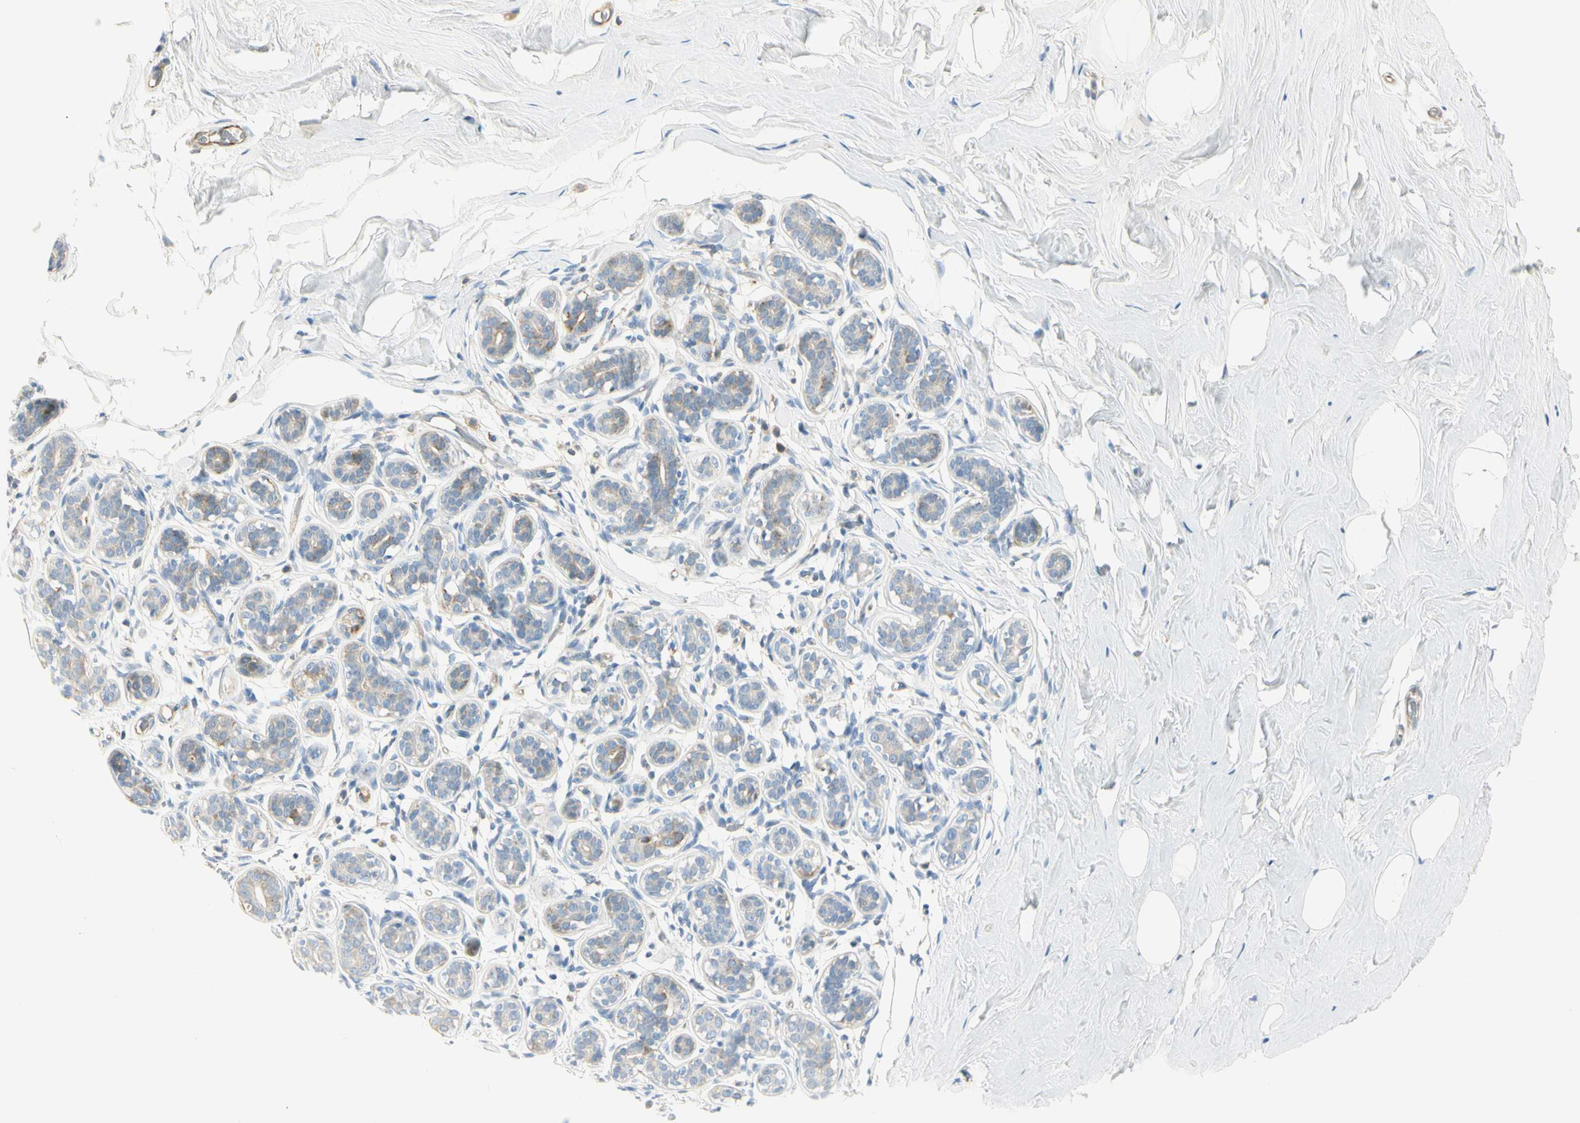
{"staining": {"intensity": "negative", "quantity": "none", "location": "none"}, "tissue": "breast", "cell_type": "Adipocytes", "image_type": "normal", "snomed": [{"axis": "morphology", "description": "Normal tissue, NOS"}, {"axis": "topography", "description": "Breast"}], "caption": "This is a histopathology image of immunohistochemistry (IHC) staining of unremarkable breast, which shows no expression in adipocytes. (DAB immunohistochemistry (IHC) with hematoxylin counter stain).", "gene": "TNFSF11", "patient": {"sex": "female", "age": 75}}